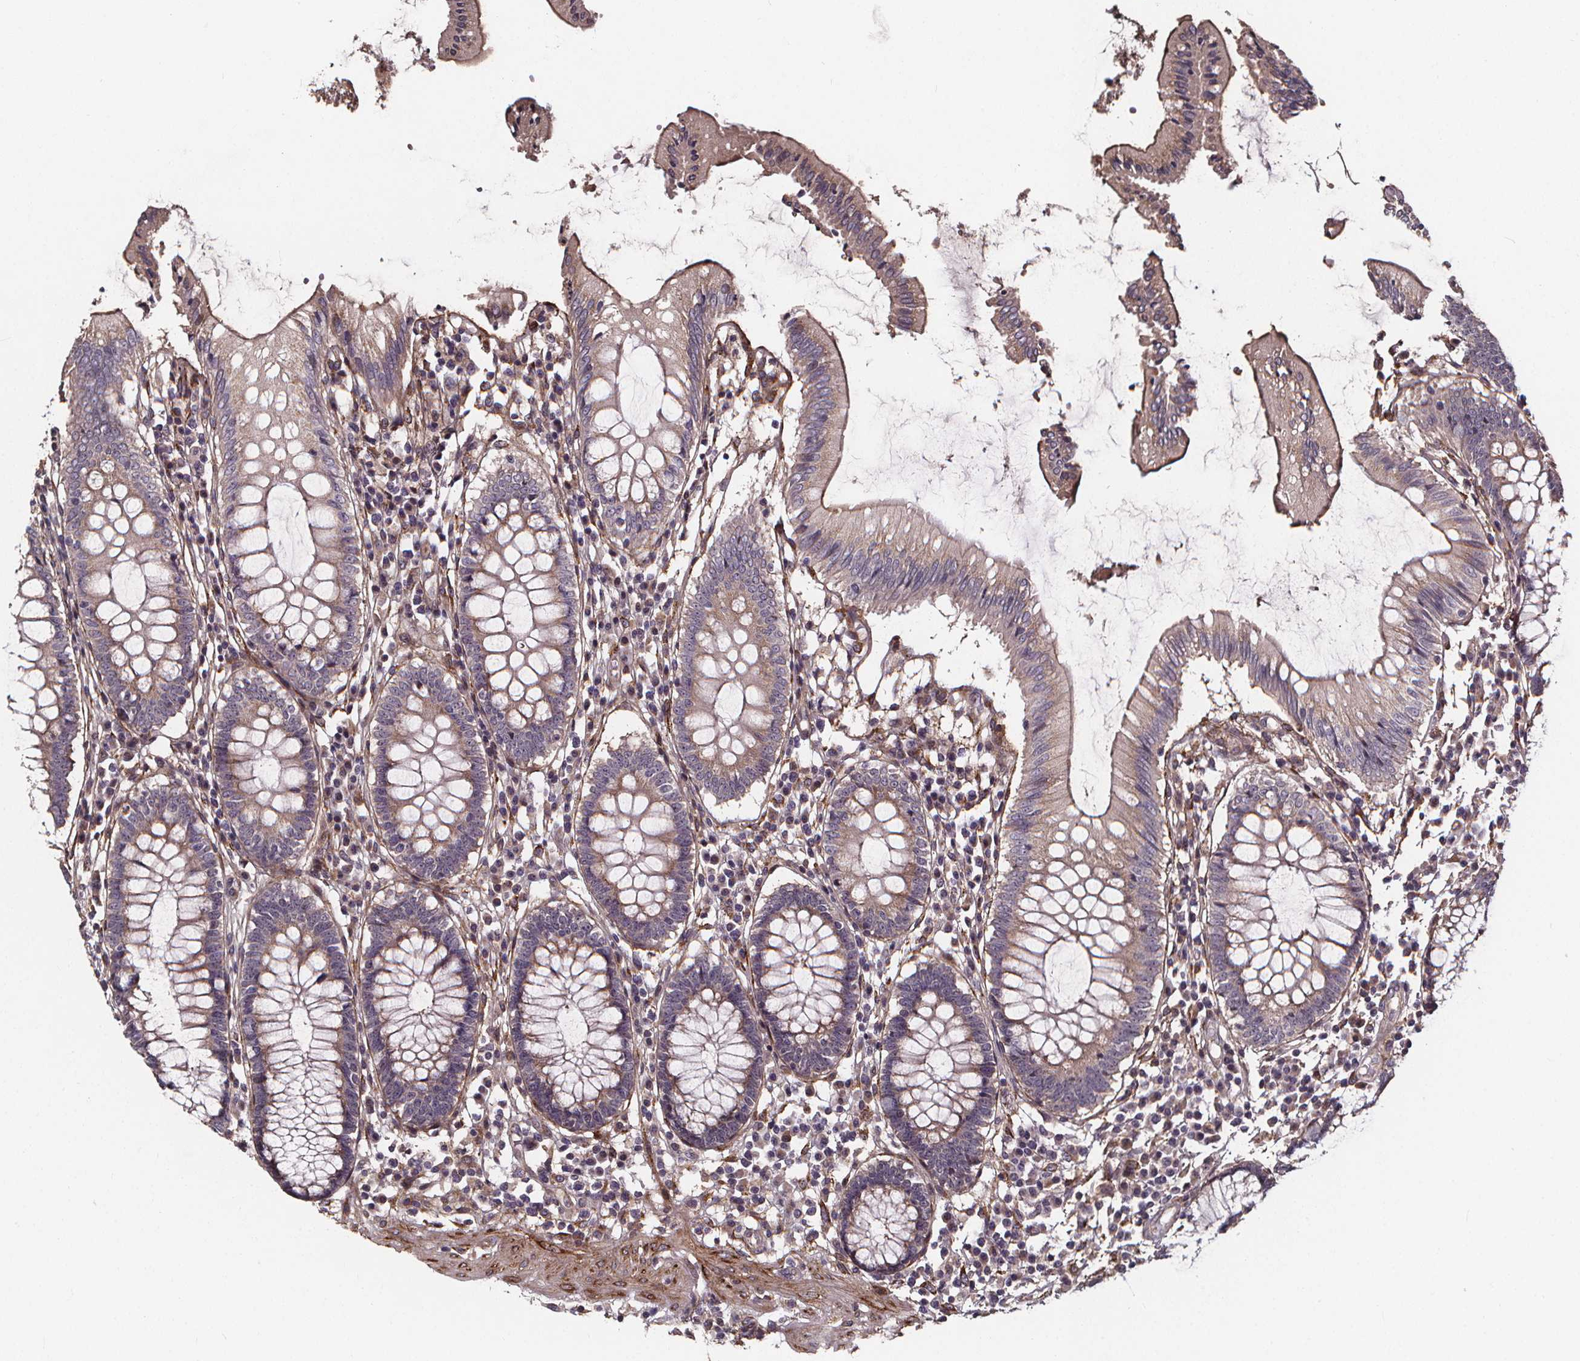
{"staining": {"intensity": "negative", "quantity": "none", "location": "none"}, "tissue": "colon", "cell_type": "Endothelial cells", "image_type": "normal", "snomed": [{"axis": "morphology", "description": "Normal tissue, NOS"}, {"axis": "morphology", "description": "Adenocarcinoma, NOS"}, {"axis": "topography", "description": "Colon"}], "caption": "High power microscopy micrograph of an immunohistochemistry micrograph of normal colon, revealing no significant expression in endothelial cells.", "gene": "AEBP1", "patient": {"sex": "male", "age": 83}}